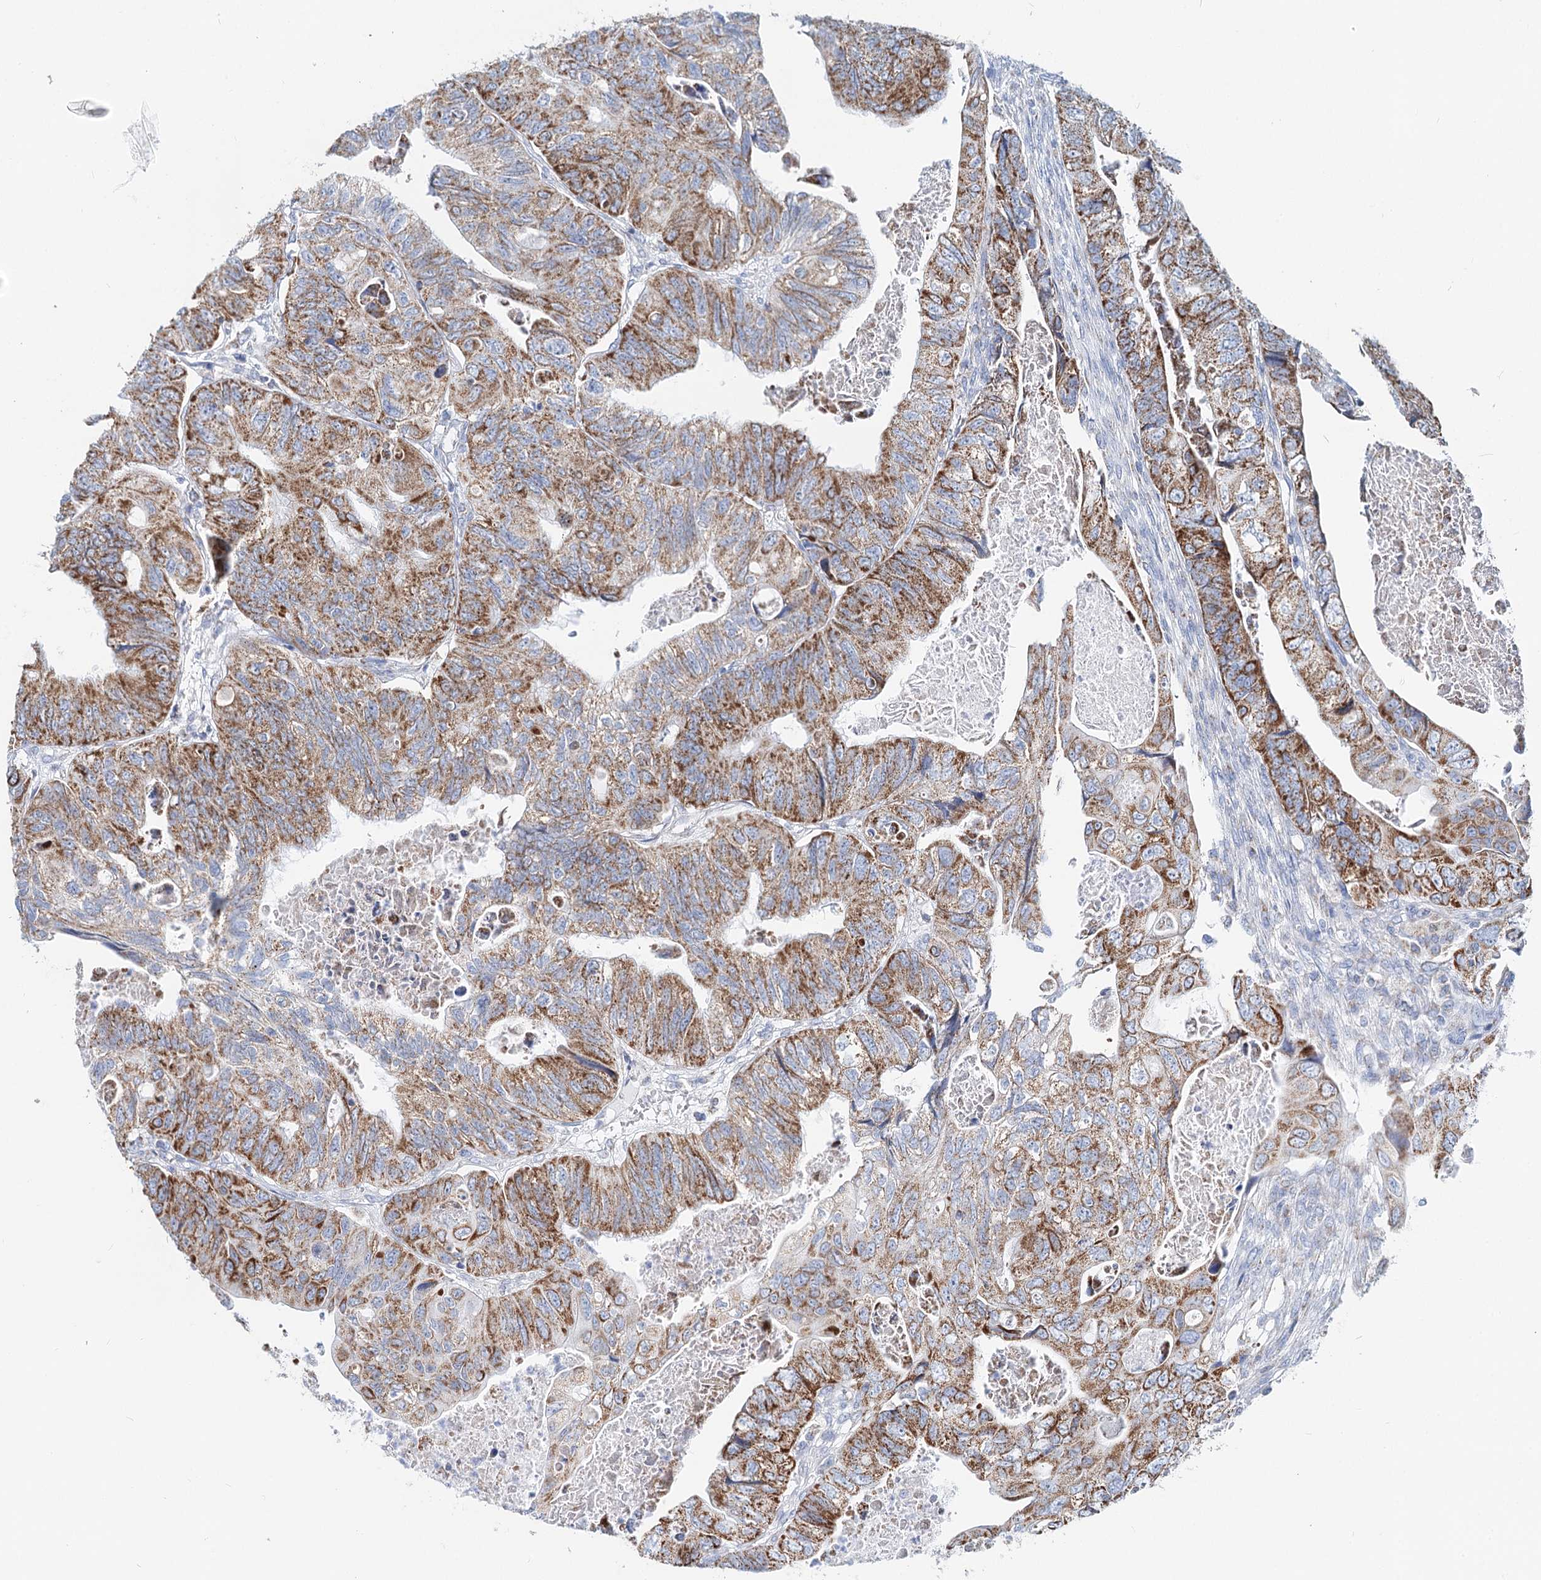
{"staining": {"intensity": "moderate", "quantity": "25%-75%", "location": "cytoplasmic/membranous"}, "tissue": "colorectal cancer", "cell_type": "Tumor cells", "image_type": "cancer", "snomed": [{"axis": "morphology", "description": "Adenocarcinoma, NOS"}, {"axis": "topography", "description": "Rectum"}], "caption": "DAB (3,3'-diaminobenzidine) immunohistochemical staining of colorectal cancer (adenocarcinoma) exhibits moderate cytoplasmic/membranous protein staining in approximately 25%-75% of tumor cells.", "gene": "MCCC2", "patient": {"sex": "male", "age": 63}}